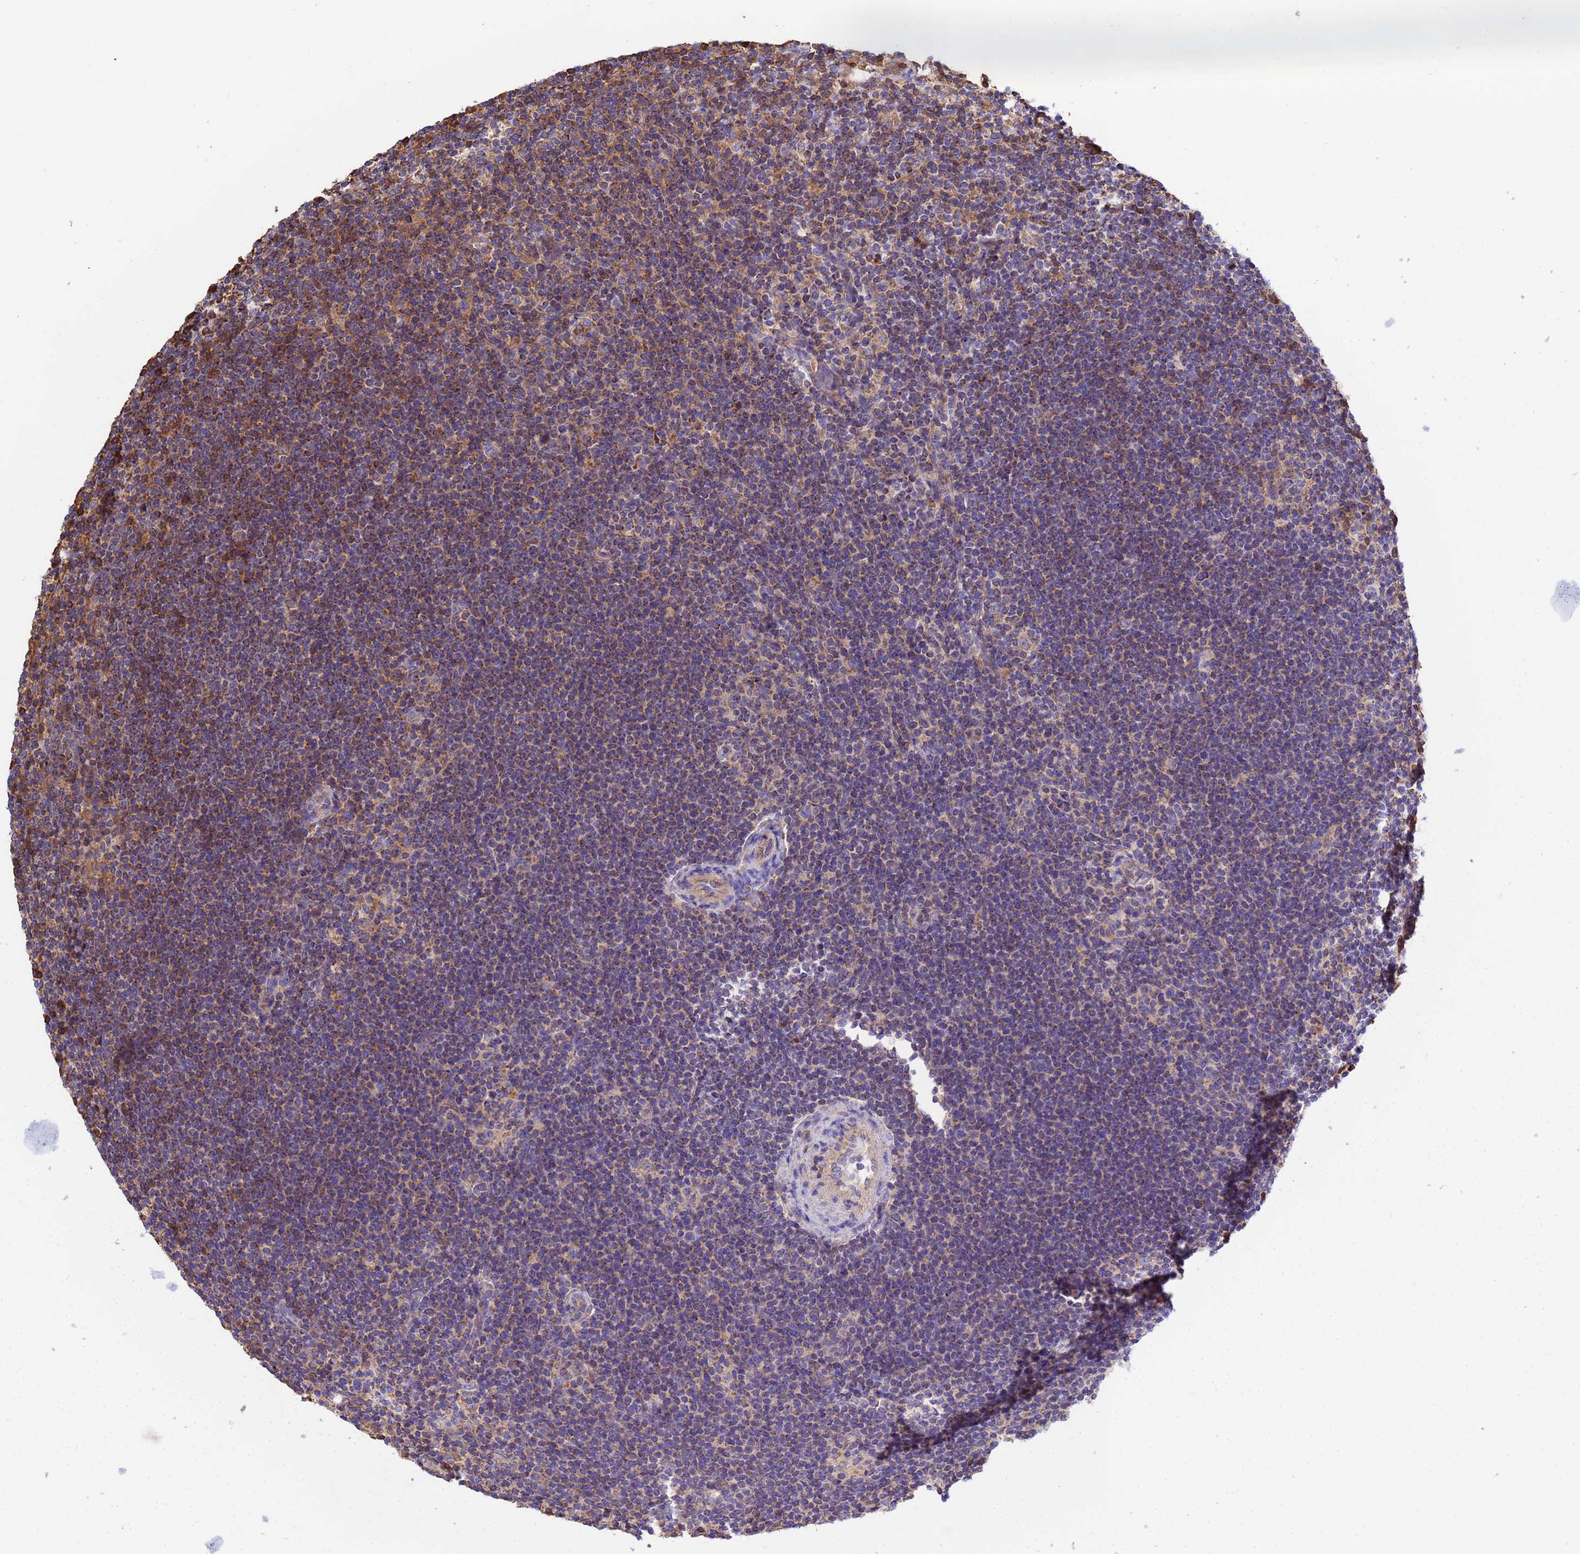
{"staining": {"intensity": "weak", "quantity": "<25%", "location": "cytoplasmic/membranous"}, "tissue": "lymphoma", "cell_type": "Tumor cells", "image_type": "cancer", "snomed": [{"axis": "morphology", "description": "Hodgkin's disease, NOS"}, {"axis": "topography", "description": "Lymph node"}], "caption": "Tumor cells show no significant protein staining in lymphoma.", "gene": "GLUD1", "patient": {"sex": "female", "age": 57}}